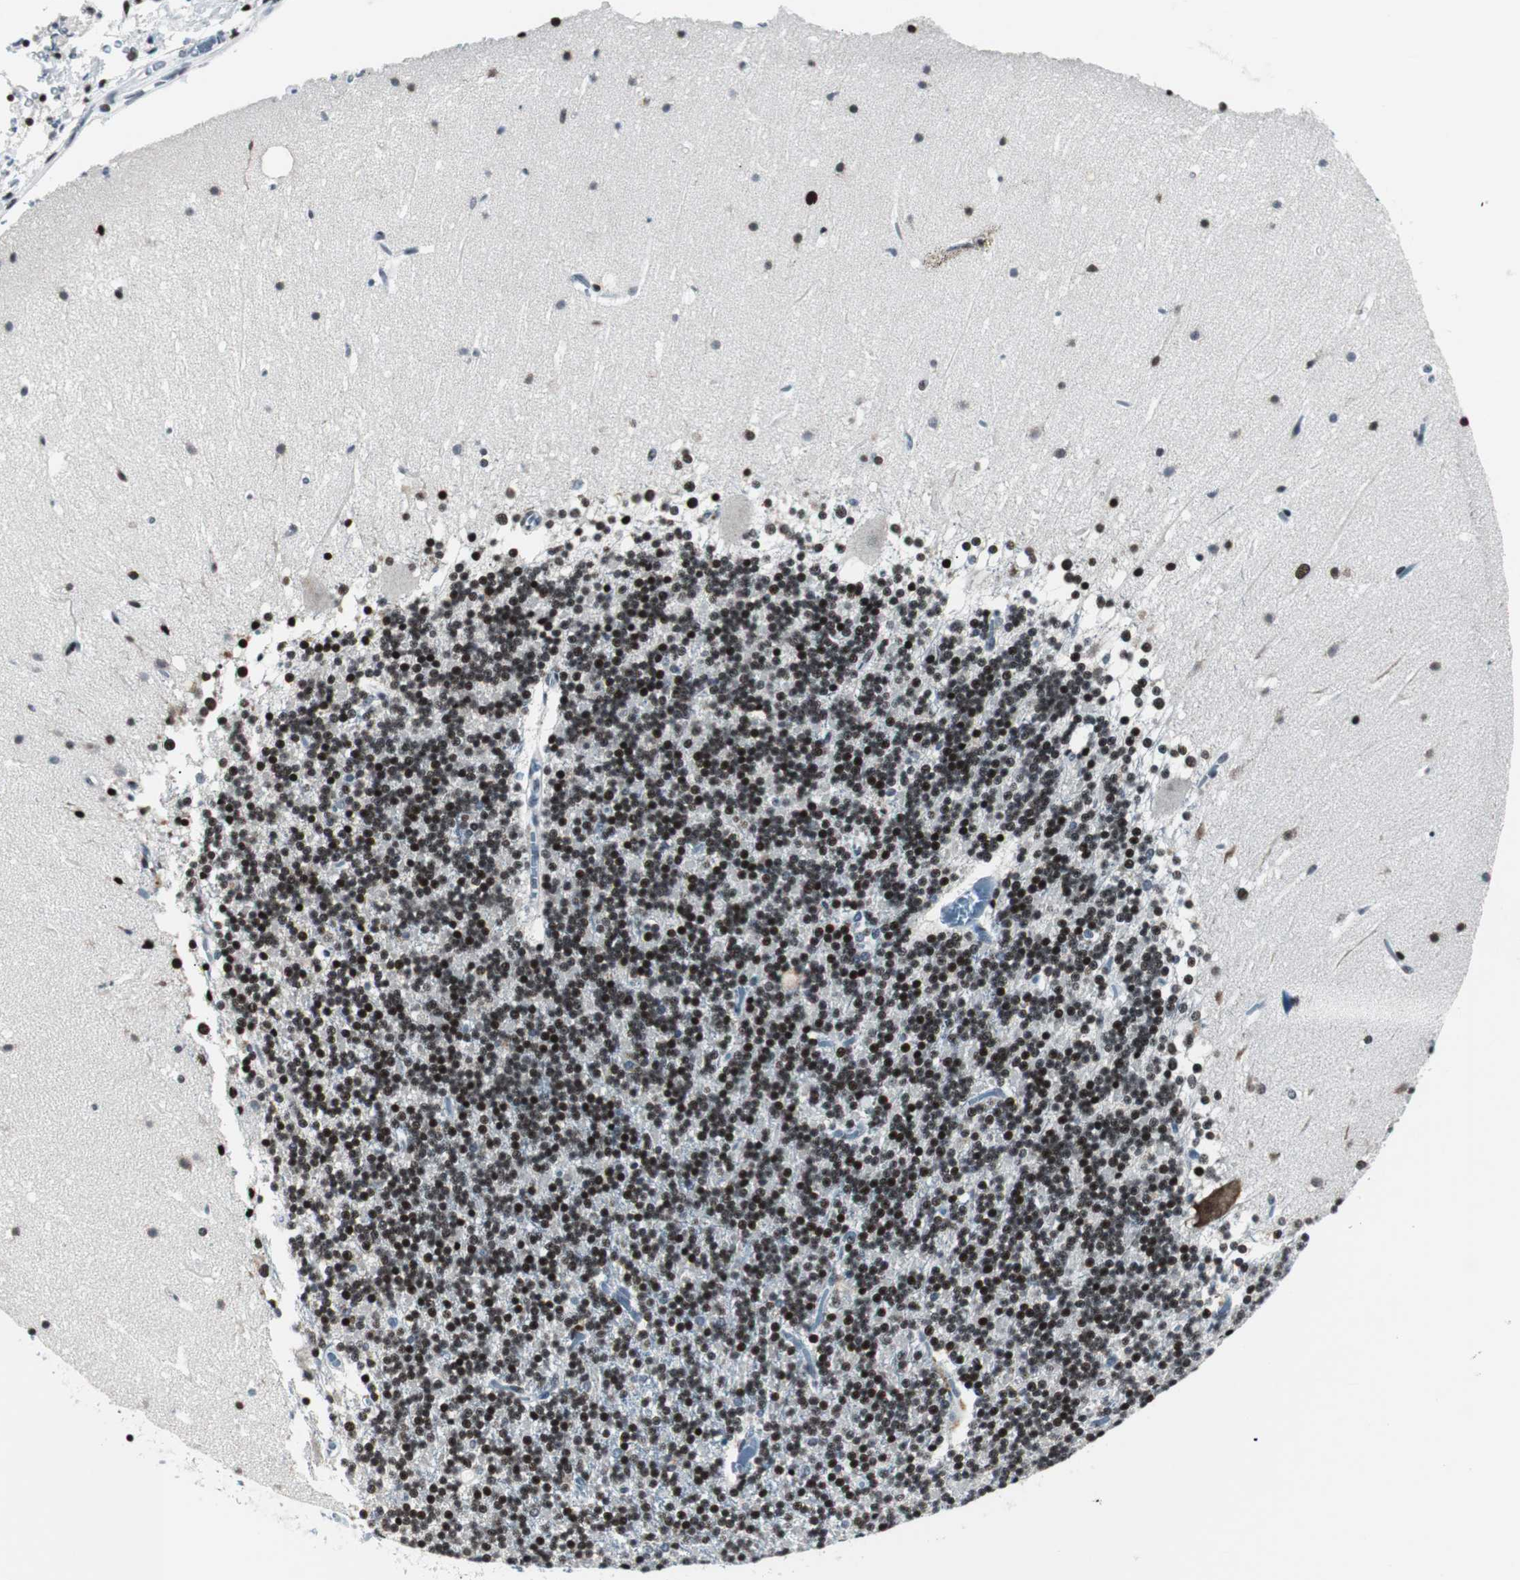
{"staining": {"intensity": "strong", "quantity": ">75%", "location": "nuclear"}, "tissue": "cerebellum", "cell_type": "Cells in granular layer", "image_type": "normal", "snomed": [{"axis": "morphology", "description": "Normal tissue, NOS"}, {"axis": "topography", "description": "Cerebellum"}], "caption": "Immunohistochemistry (IHC) of benign cerebellum exhibits high levels of strong nuclear positivity in about >75% of cells in granular layer. (Stains: DAB (3,3'-diaminobenzidine) in brown, nuclei in blue, Microscopy: brightfield microscopy at high magnification).", "gene": "MTA1", "patient": {"sex": "female", "age": 19}}